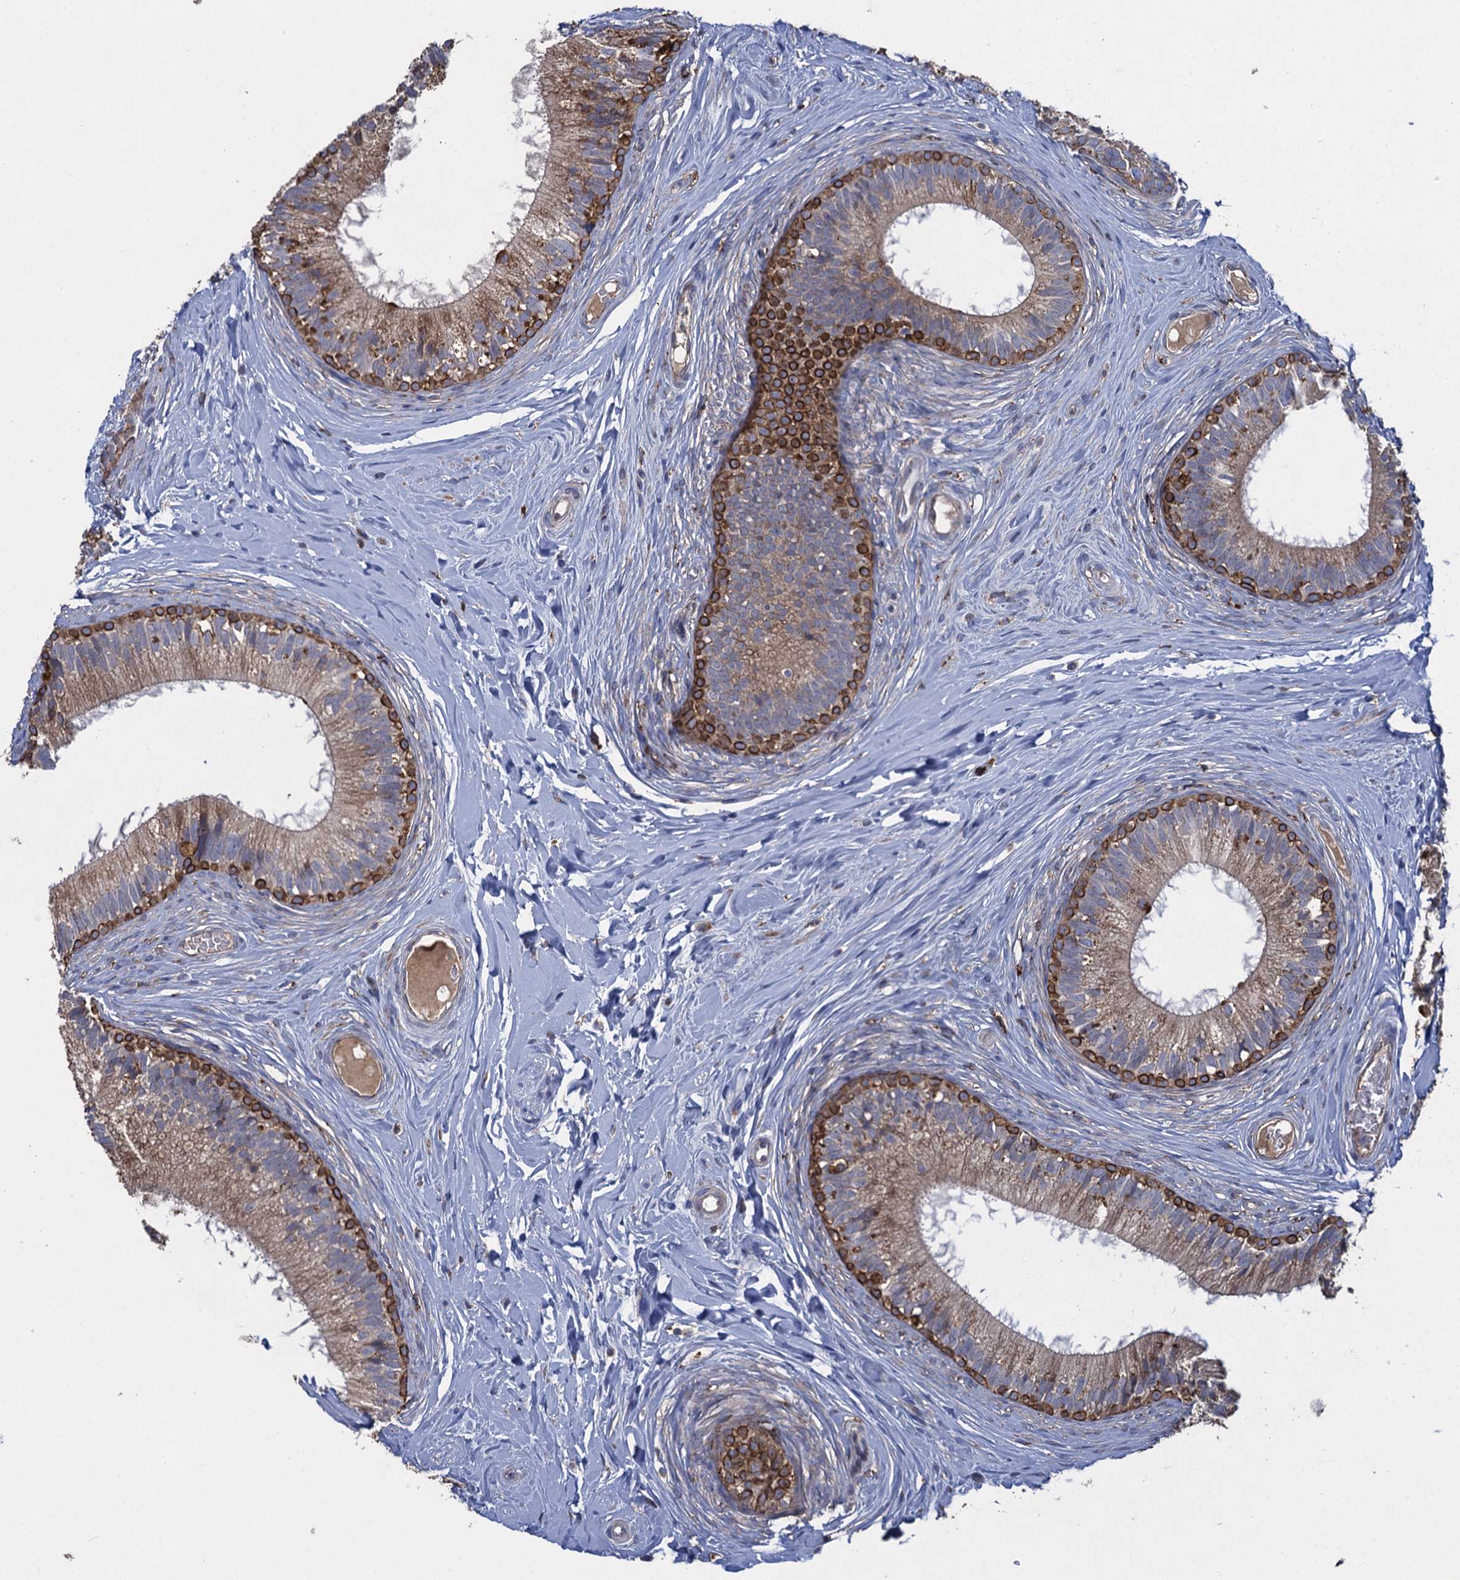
{"staining": {"intensity": "moderate", "quantity": ">75%", "location": "cytoplasmic/membranous"}, "tissue": "epididymis", "cell_type": "Glandular cells", "image_type": "normal", "snomed": [{"axis": "morphology", "description": "Normal tissue, NOS"}, {"axis": "topography", "description": "Epididymis"}], "caption": "Epididymis stained with DAB (3,3'-diaminobenzidine) immunohistochemistry (IHC) exhibits medium levels of moderate cytoplasmic/membranous positivity in about >75% of glandular cells. (Stains: DAB in brown, nuclei in blue, Microscopy: brightfield microscopy at high magnification).", "gene": "TXNDC11", "patient": {"sex": "male", "age": 33}}